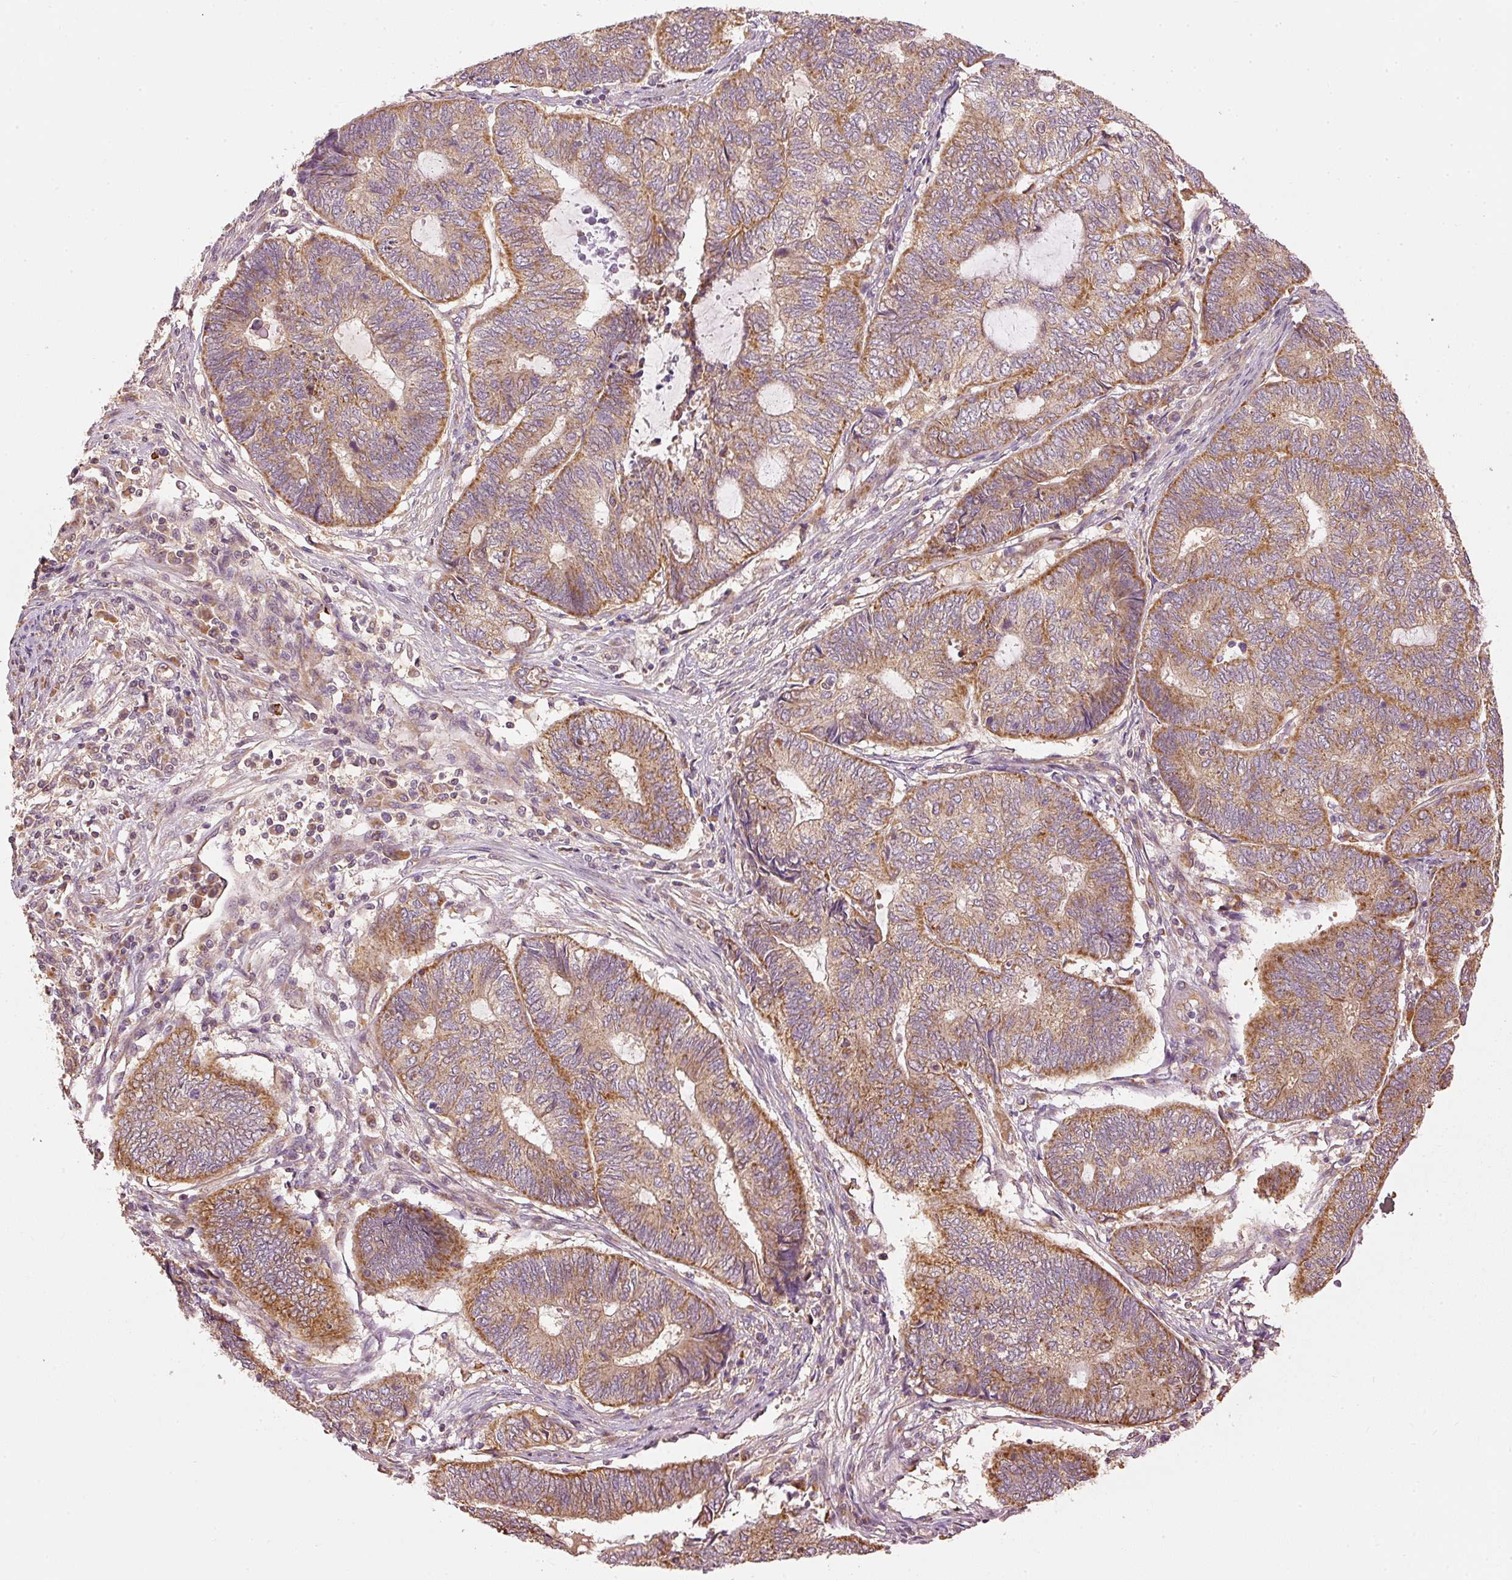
{"staining": {"intensity": "moderate", "quantity": ">75%", "location": "cytoplasmic/membranous"}, "tissue": "endometrial cancer", "cell_type": "Tumor cells", "image_type": "cancer", "snomed": [{"axis": "morphology", "description": "Adenocarcinoma, NOS"}, {"axis": "topography", "description": "Uterus"}, {"axis": "topography", "description": "Endometrium"}], "caption": "A micrograph of adenocarcinoma (endometrial) stained for a protein demonstrates moderate cytoplasmic/membranous brown staining in tumor cells.", "gene": "MTHFD1L", "patient": {"sex": "female", "age": 70}}